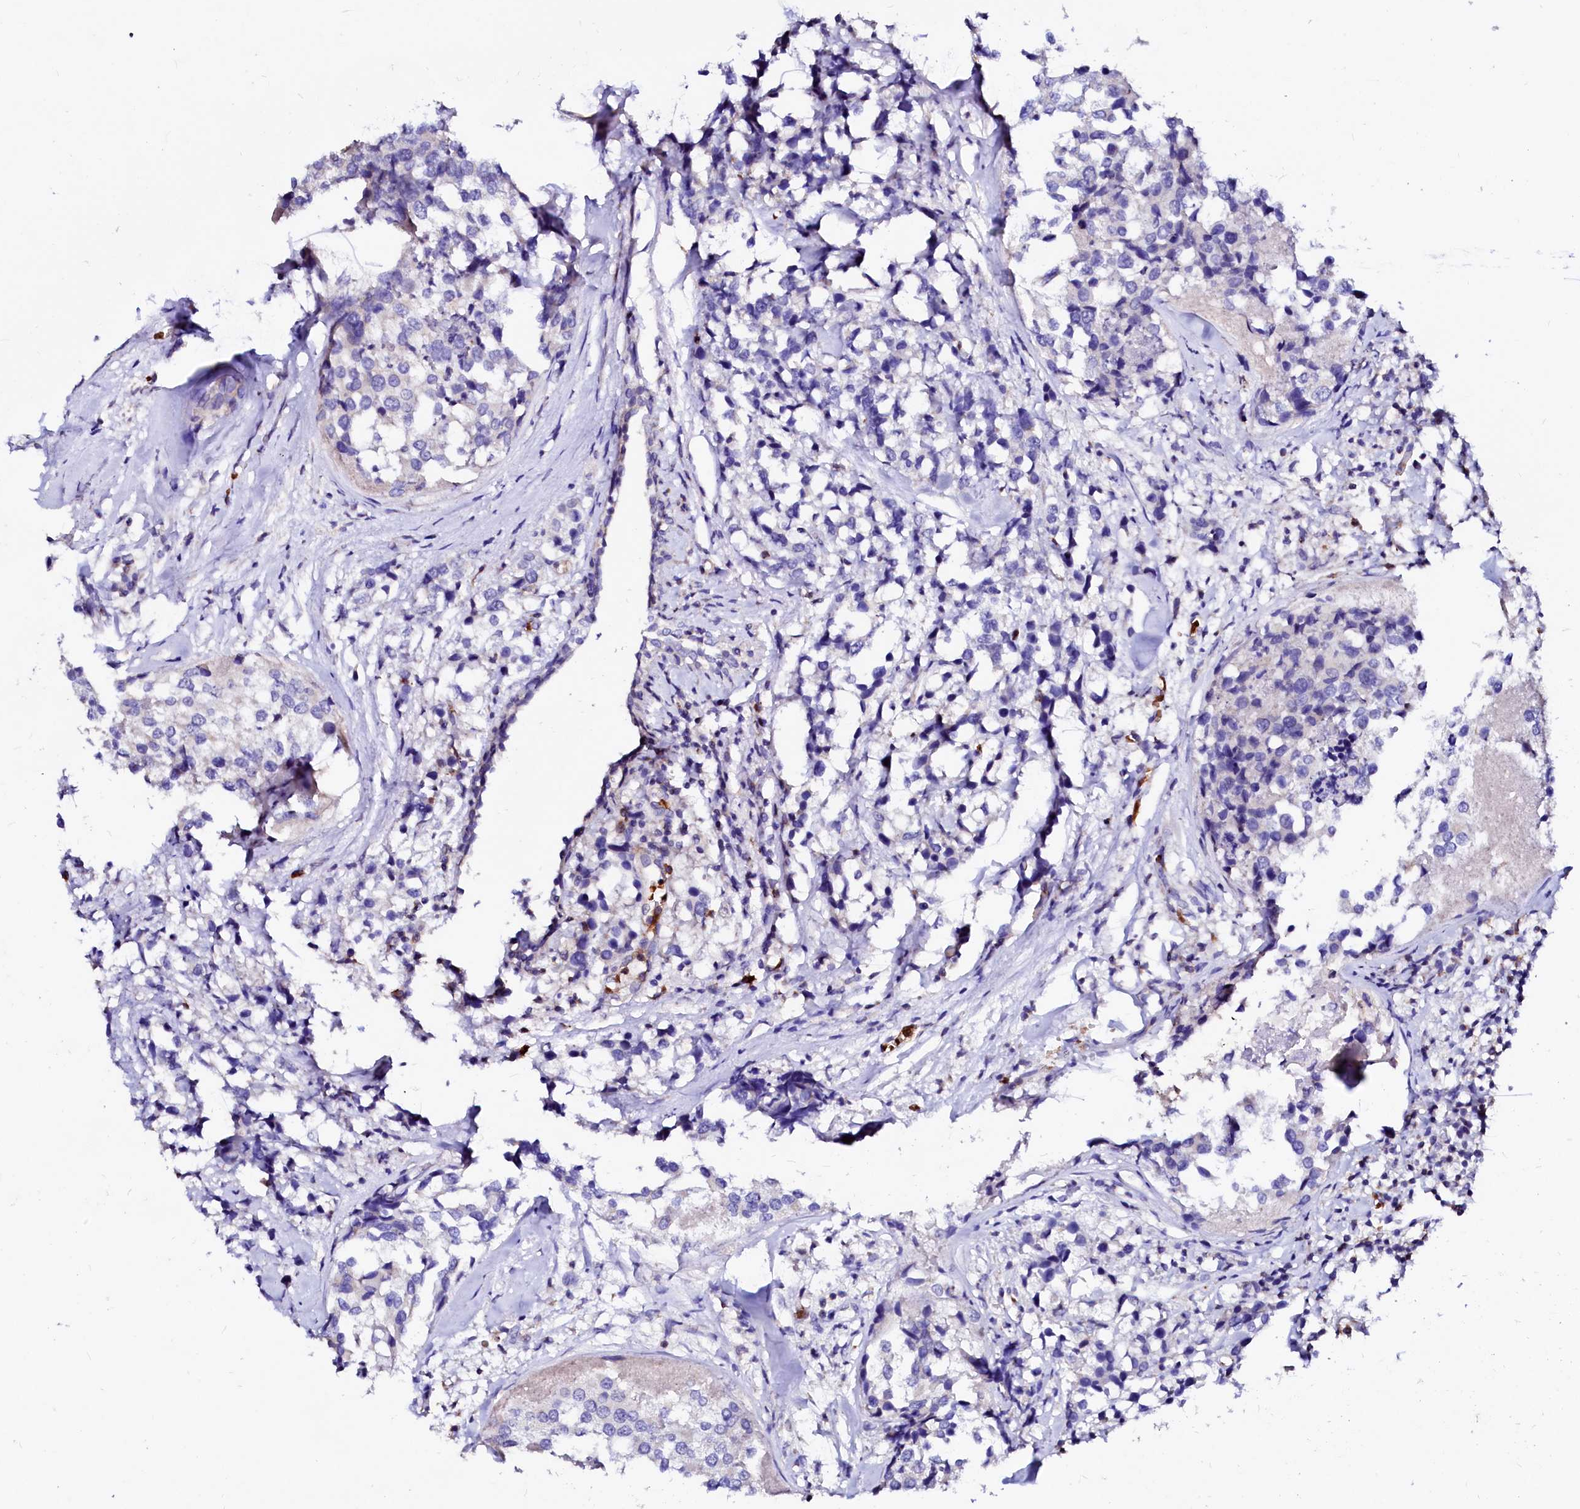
{"staining": {"intensity": "negative", "quantity": "none", "location": "none"}, "tissue": "breast cancer", "cell_type": "Tumor cells", "image_type": "cancer", "snomed": [{"axis": "morphology", "description": "Lobular carcinoma"}, {"axis": "topography", "description": "Breast"}], "caption": "Immunohistochemical staining of lobular carcinoma (breast) reveals no significant positivity in tumor cells. (Immunohistochemistry (ihc), brightfield microscopy, high magnification).", "gene": "RAB27A", "patient": {"sex": "female", "age": 59}}